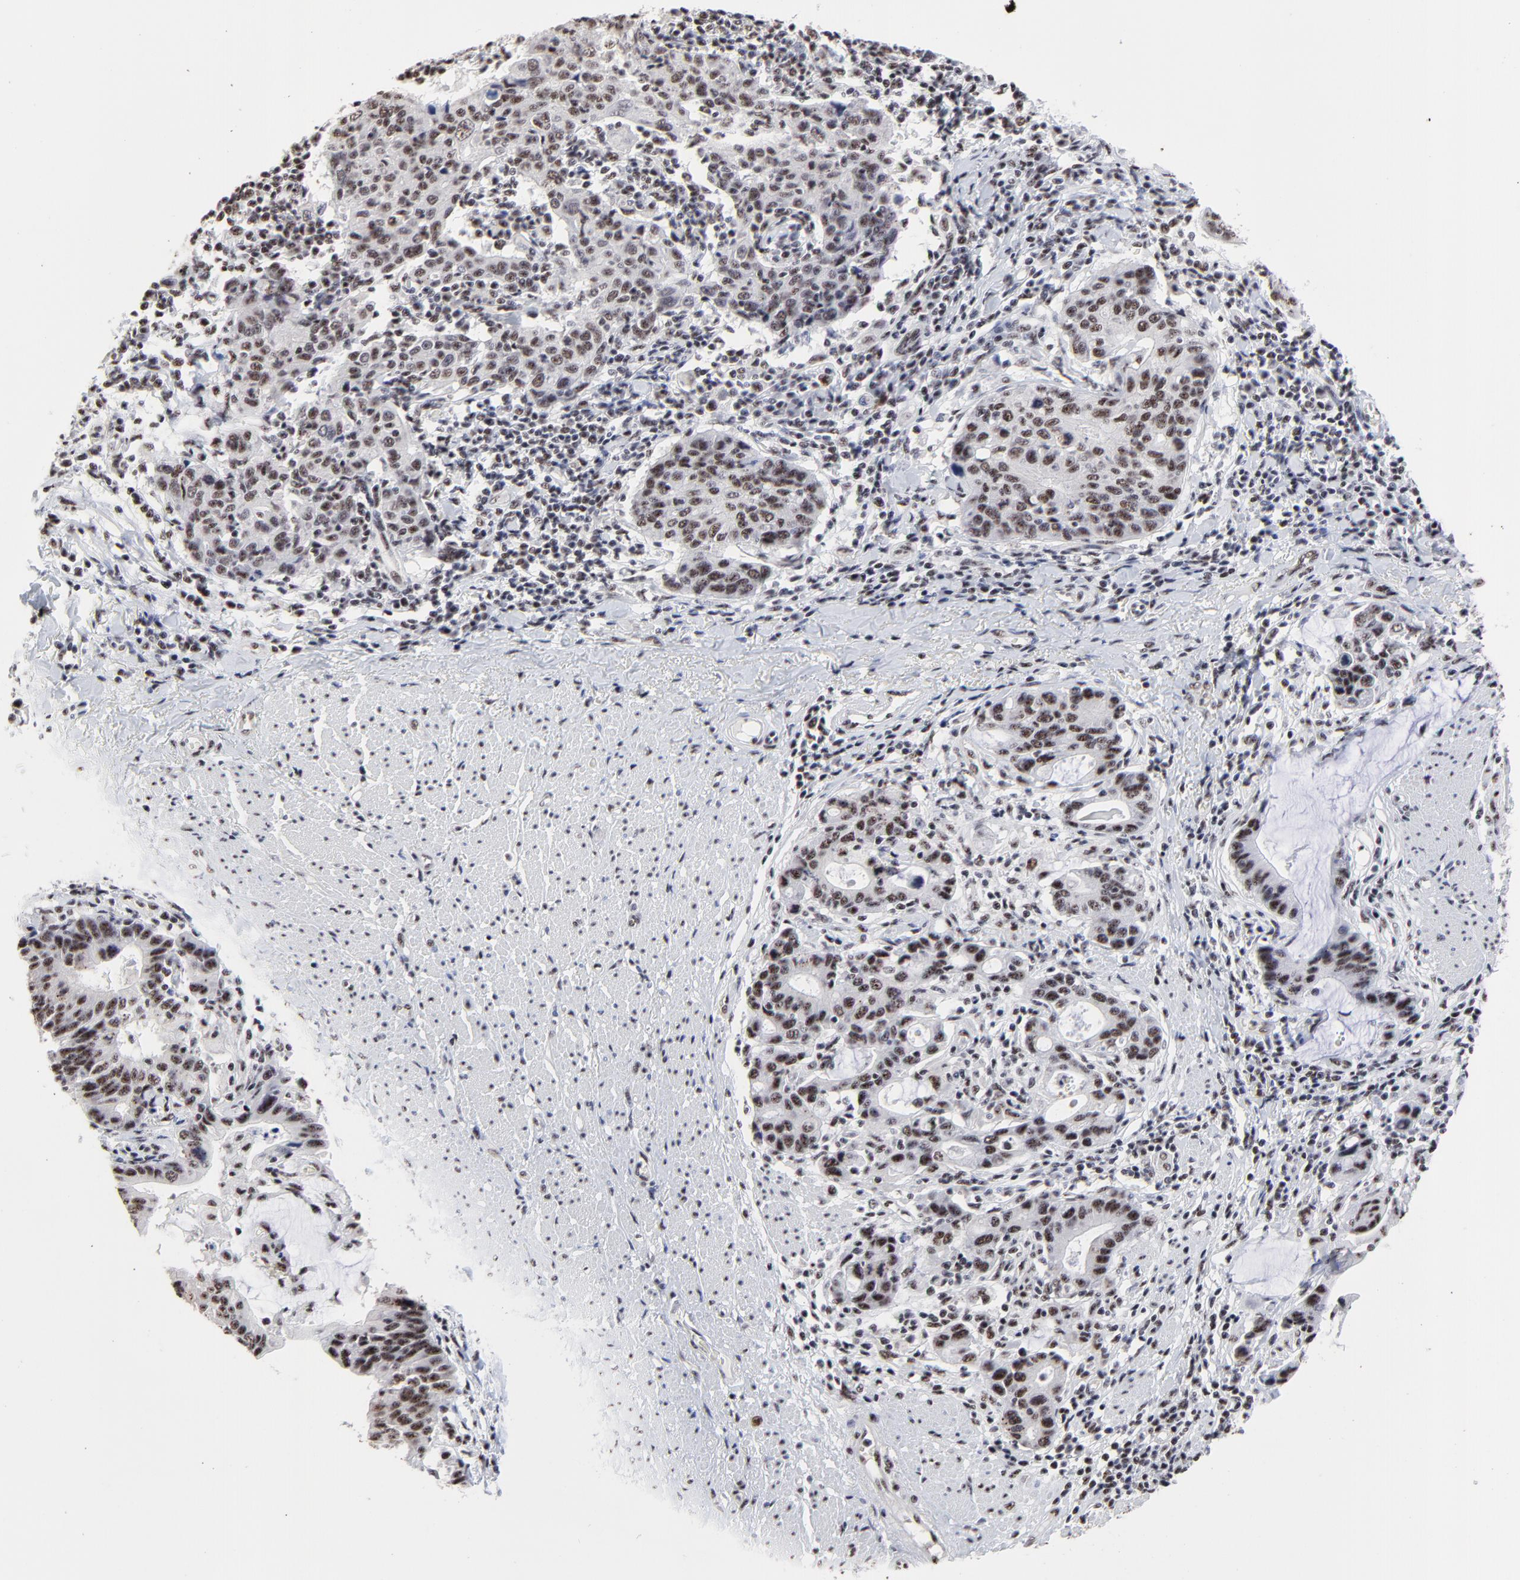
{"staining": {"intensity": "weak", "quantity": ">75%", "location": "nuclear"}, "tissue": "stomach cancer", "cell_type": "Tumor cells", "image_type": "cancer", "snomed": [{"axis": "morphology", "description": "Adenocarcinoma, NOS"}, {"axis": "topography", "description": "Esophagus"}, {"axis": "topography", "description": "Stomach"}], "caption": "Brown immunohistochemical staining in human stomach cancer (adenocarcinoma) displays weak nuclear positivity in about >75% of tumor cells.", "gene": "MBD4", "patient": {"sex": "male", "age": 74}}